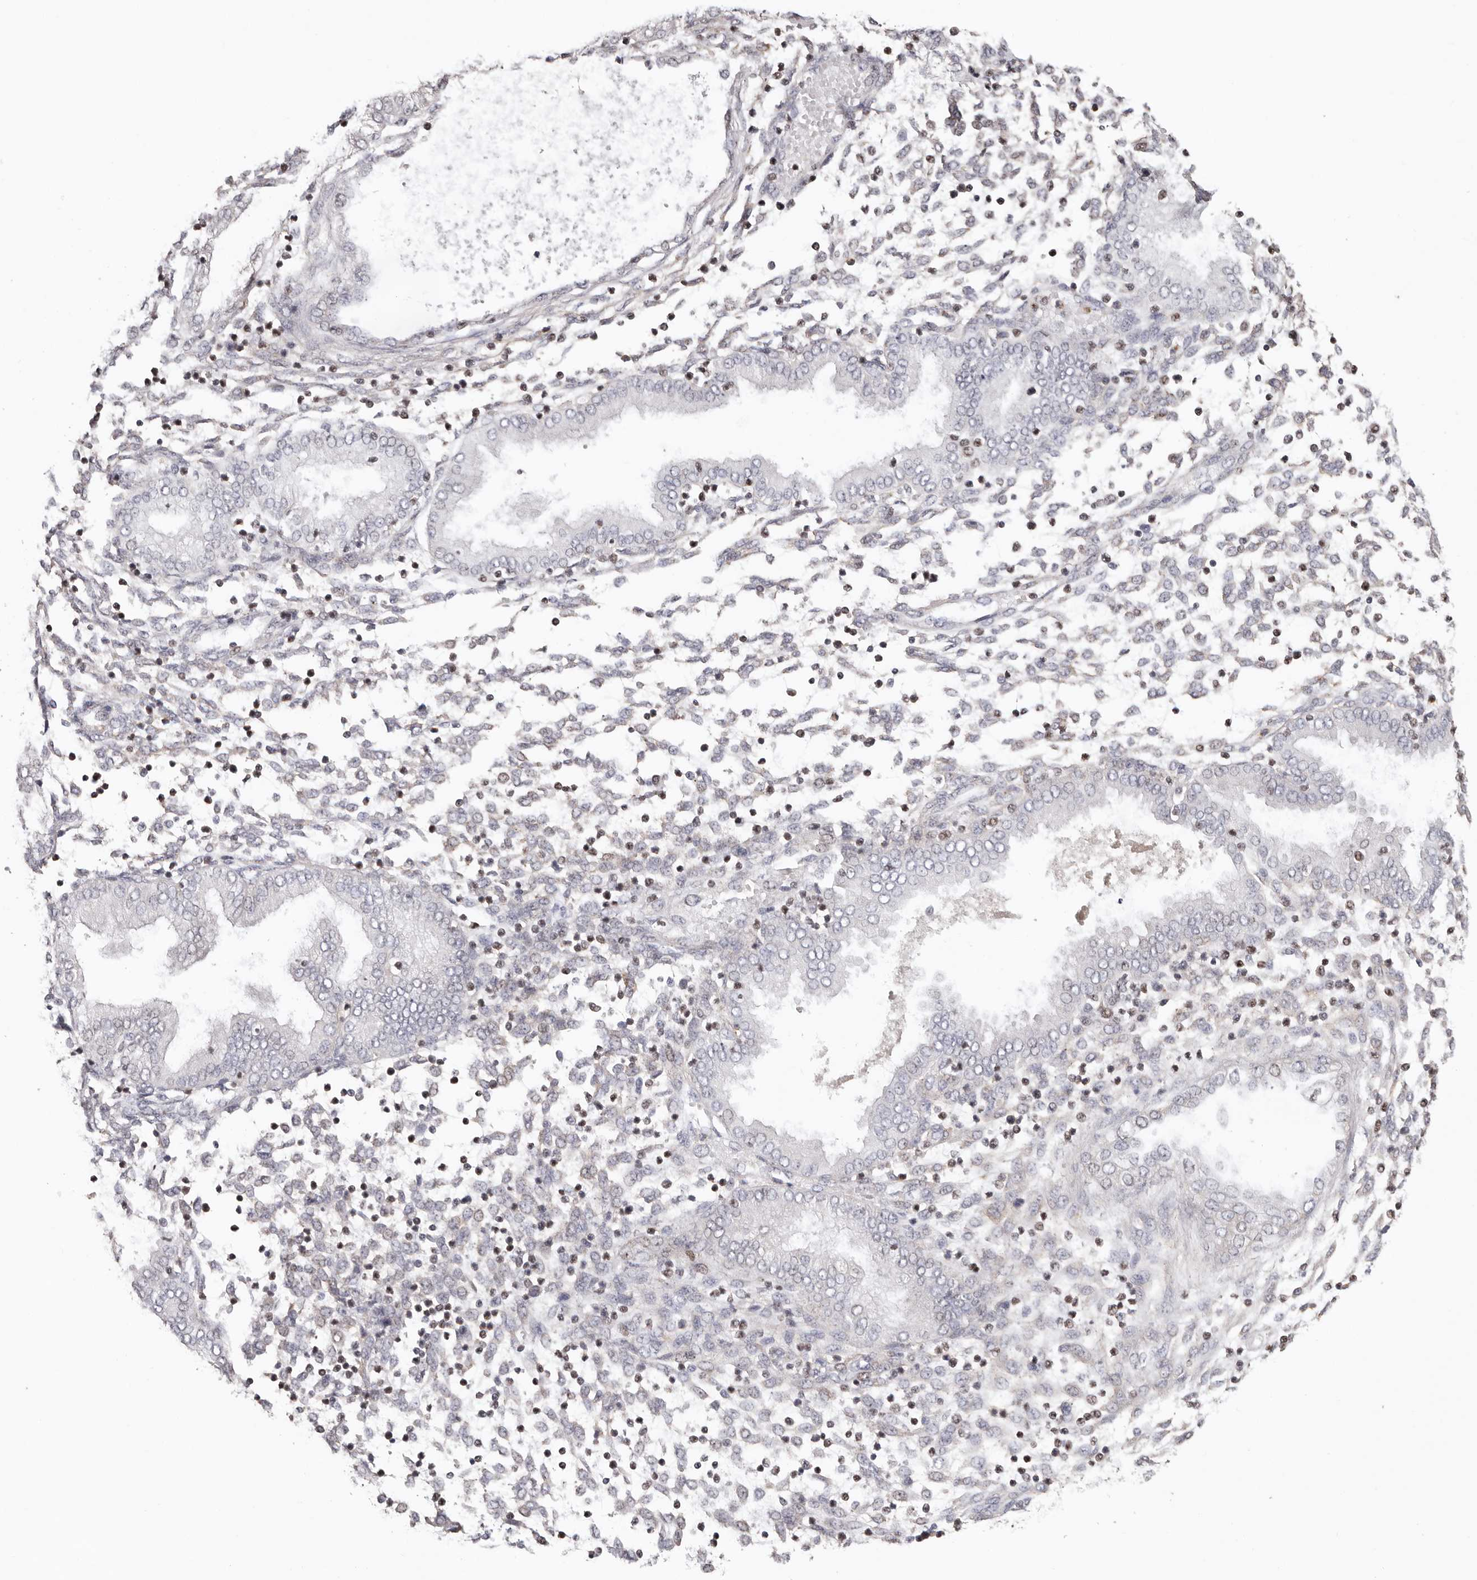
{"staining": {"intensity": "moderate", "quantity": "25%-75%", "location": "nuclear"}, "tissue": "endometrium", "cell_type": "Cells in endometrial stroma", "image_type": "normal", "snomed": [{"axis": "morphology", "description": "Normal tissue, NOS"}, {"axis": "topography", "description": "Endometrium"}], "caption": "Endometrium stained for a protein (brown) shows moderate nuclear positive positivity in about 25%-75% of cells in endometrial stroma.", "gene": "SMAD7", "patient": {"sex": "female", "age": 53}}